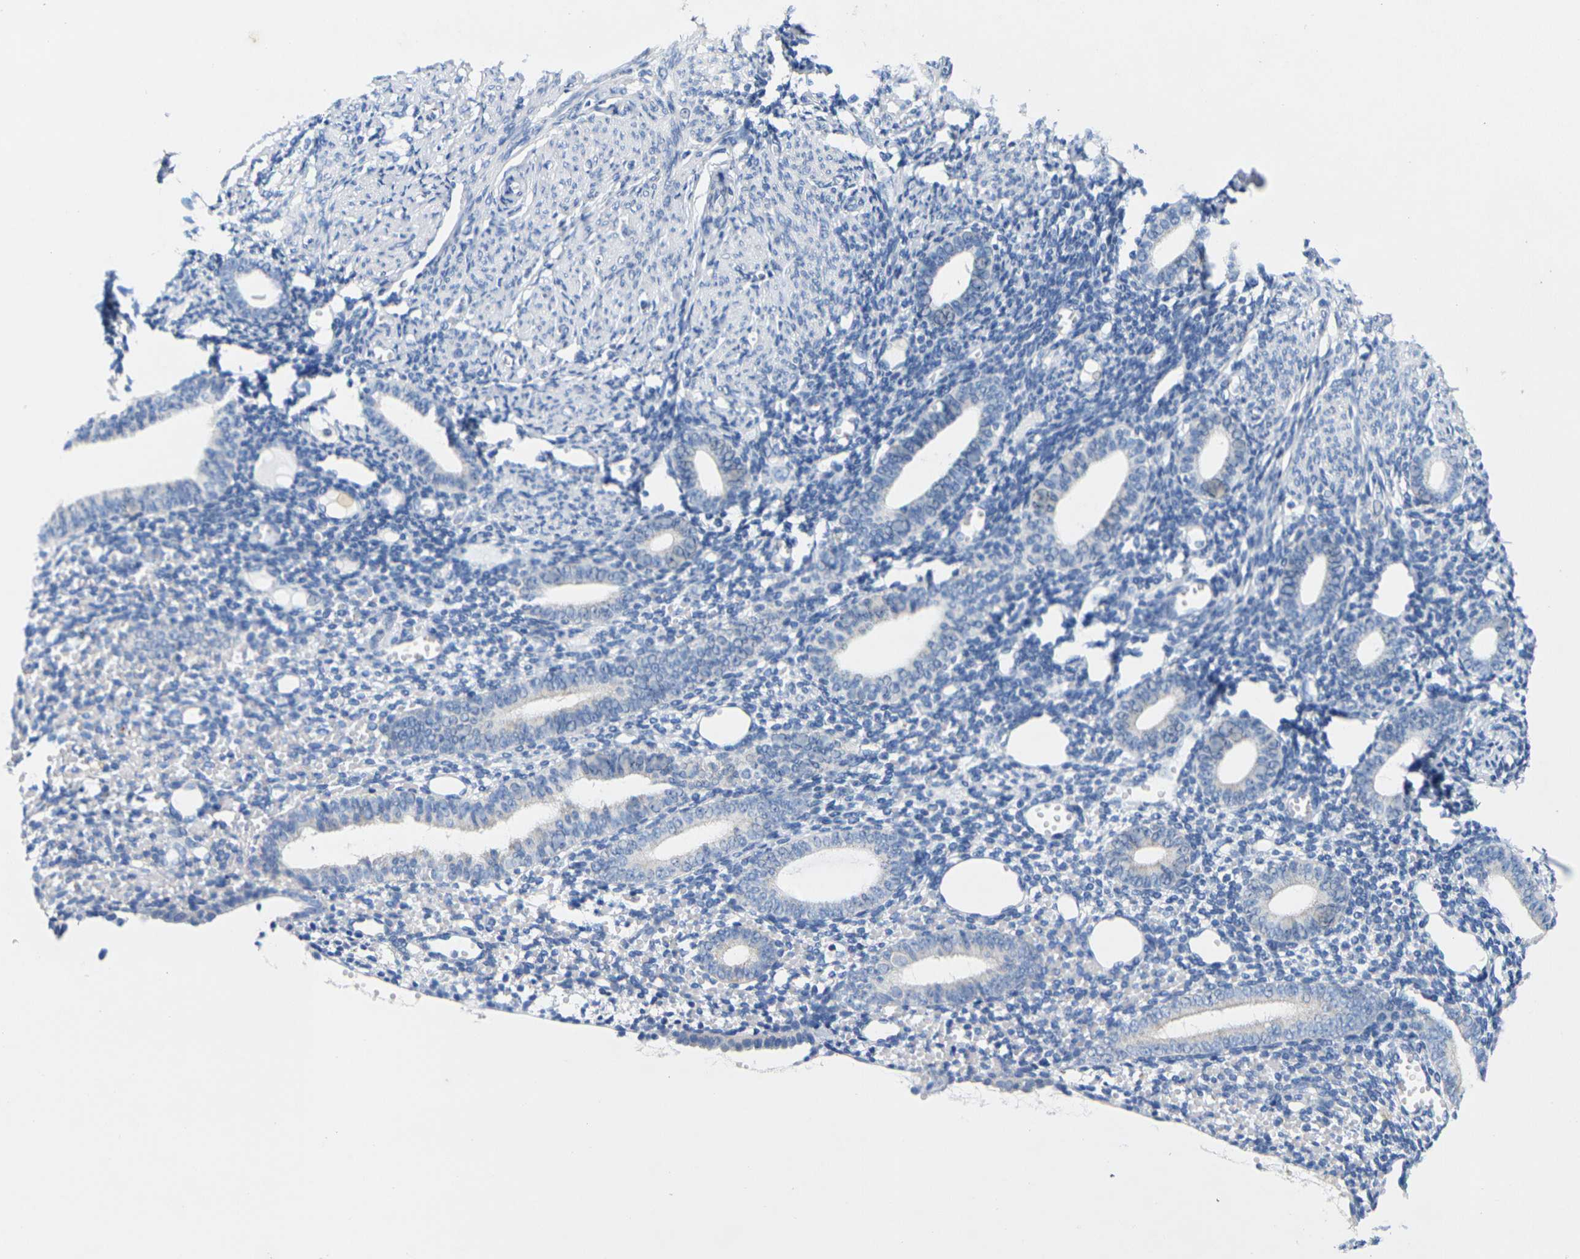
{"staining": {"intensity": "negative", "quantity": "none", "location": "none"}, "tissue": "endometrium", "cell_type": "Cells in endometrial stroma", "image_type": "normal", "snomed": [{"axis": "morphology", "description": "Normal tissue, NOS"}, {"axis": "topography", "description": "Endometrium"}], "caption": "Protein analysis of benign endometrium displays no significant staining in cells in endometrial stroma.", "gene": "TMEM204", "patient": {"sex": "female", "age": 50}}